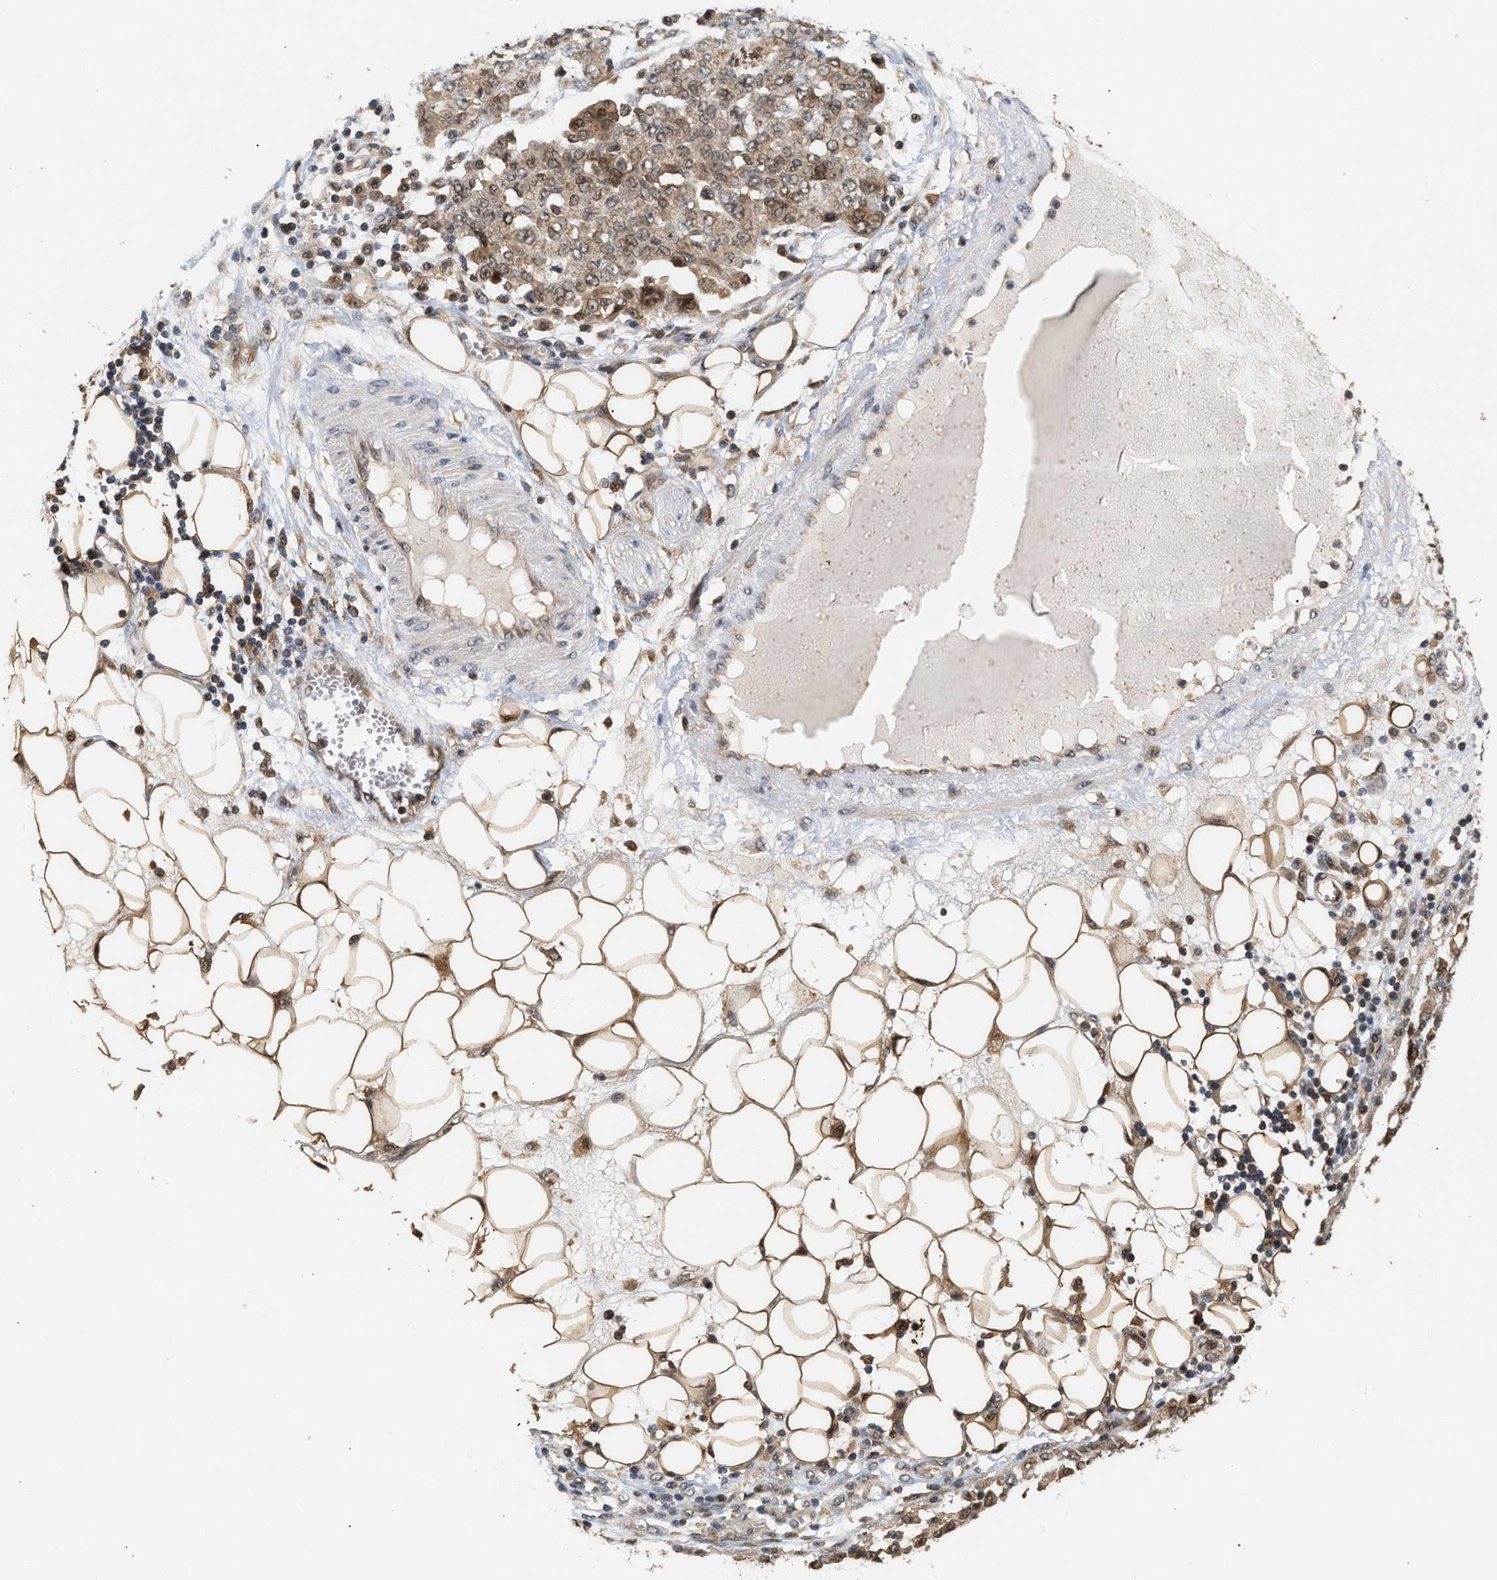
{"staining": {"intensity": "weak", "quantity": ">75%", "location": "cytoplasmic/membranous,nuclear"}, "tissue": "ovarian cancer", "cell_type": "Tumor cells", "image_type": "cancer", "snomed": [{"axis": "morphology", "description": "Cystadenocarcinoma, serous, NOS"}, {"axis": "topography", "description": "Soft tissue"}, {"axis": "topography", "description": "Ovary"}], "caption": "Weak cytoplasmic/membranous and nuclear positivity for a protein is present in about >75% of tumor cells of ovarian serous cystadenocarcinoma using immunohistochemistry.", "gene": "ABHD5", "patient": {"sex": "female", "age": 57}}